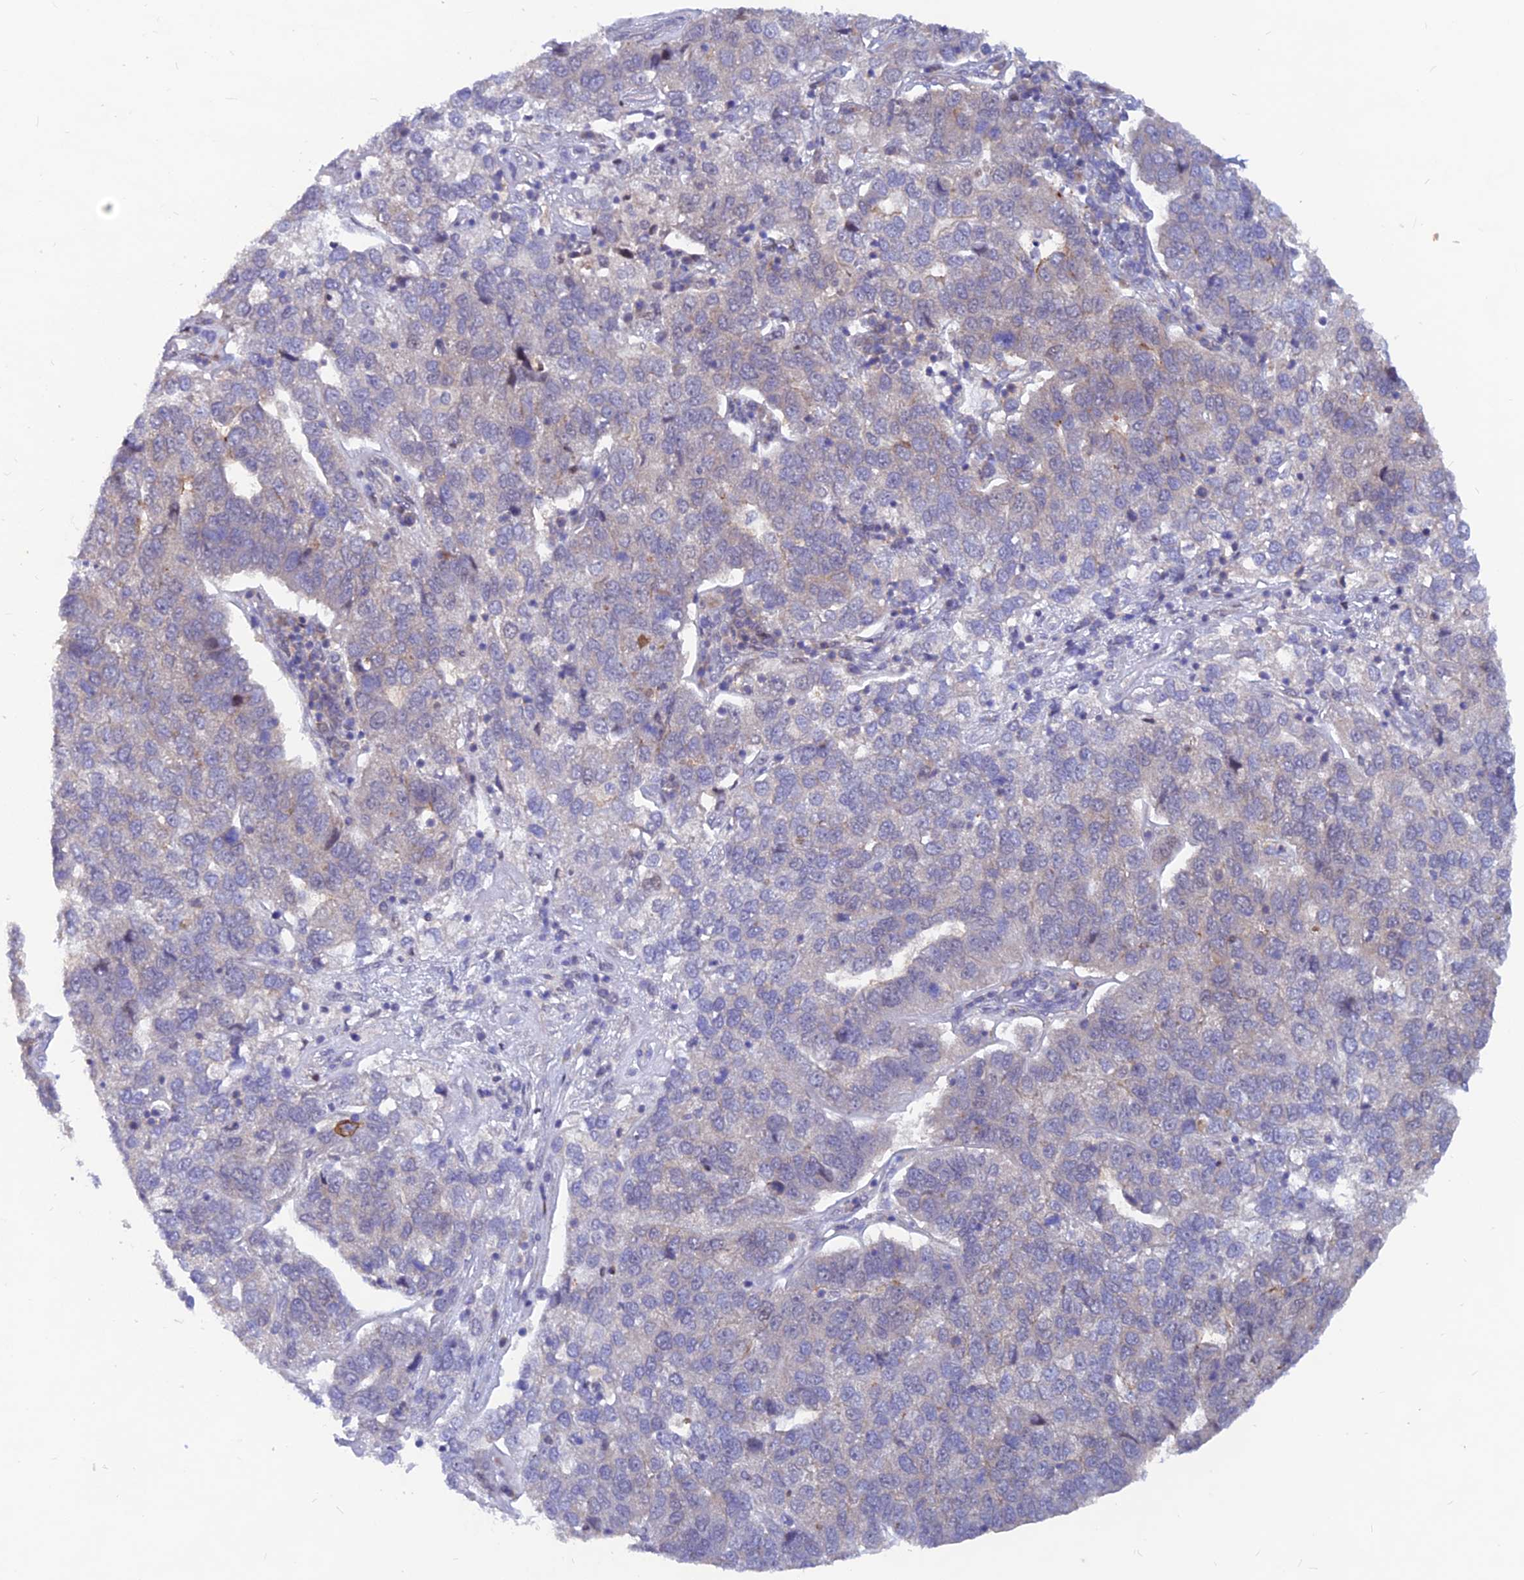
{"staining": {"intensity": "moderate", "quantity": "<25%", "location": "cytoplasmic/membranous"}, "tissue": "pancreatic cancer", "cell_type": "Tumor cells", "image_type": "cancer", "snomed": [{"axis": "morphology", "description": "Adenocarcinoma, NOS"}, {"axis": "topography", "description": "Pancreas"}], "caption": "Moderate cytoplasmic/membranous protein staining is present in approximately <25% of tumor cells in adenocarcinoma (pancreatic).", "gene": "DNAJC16", "patient": {"sex": "female", "age": 61}}